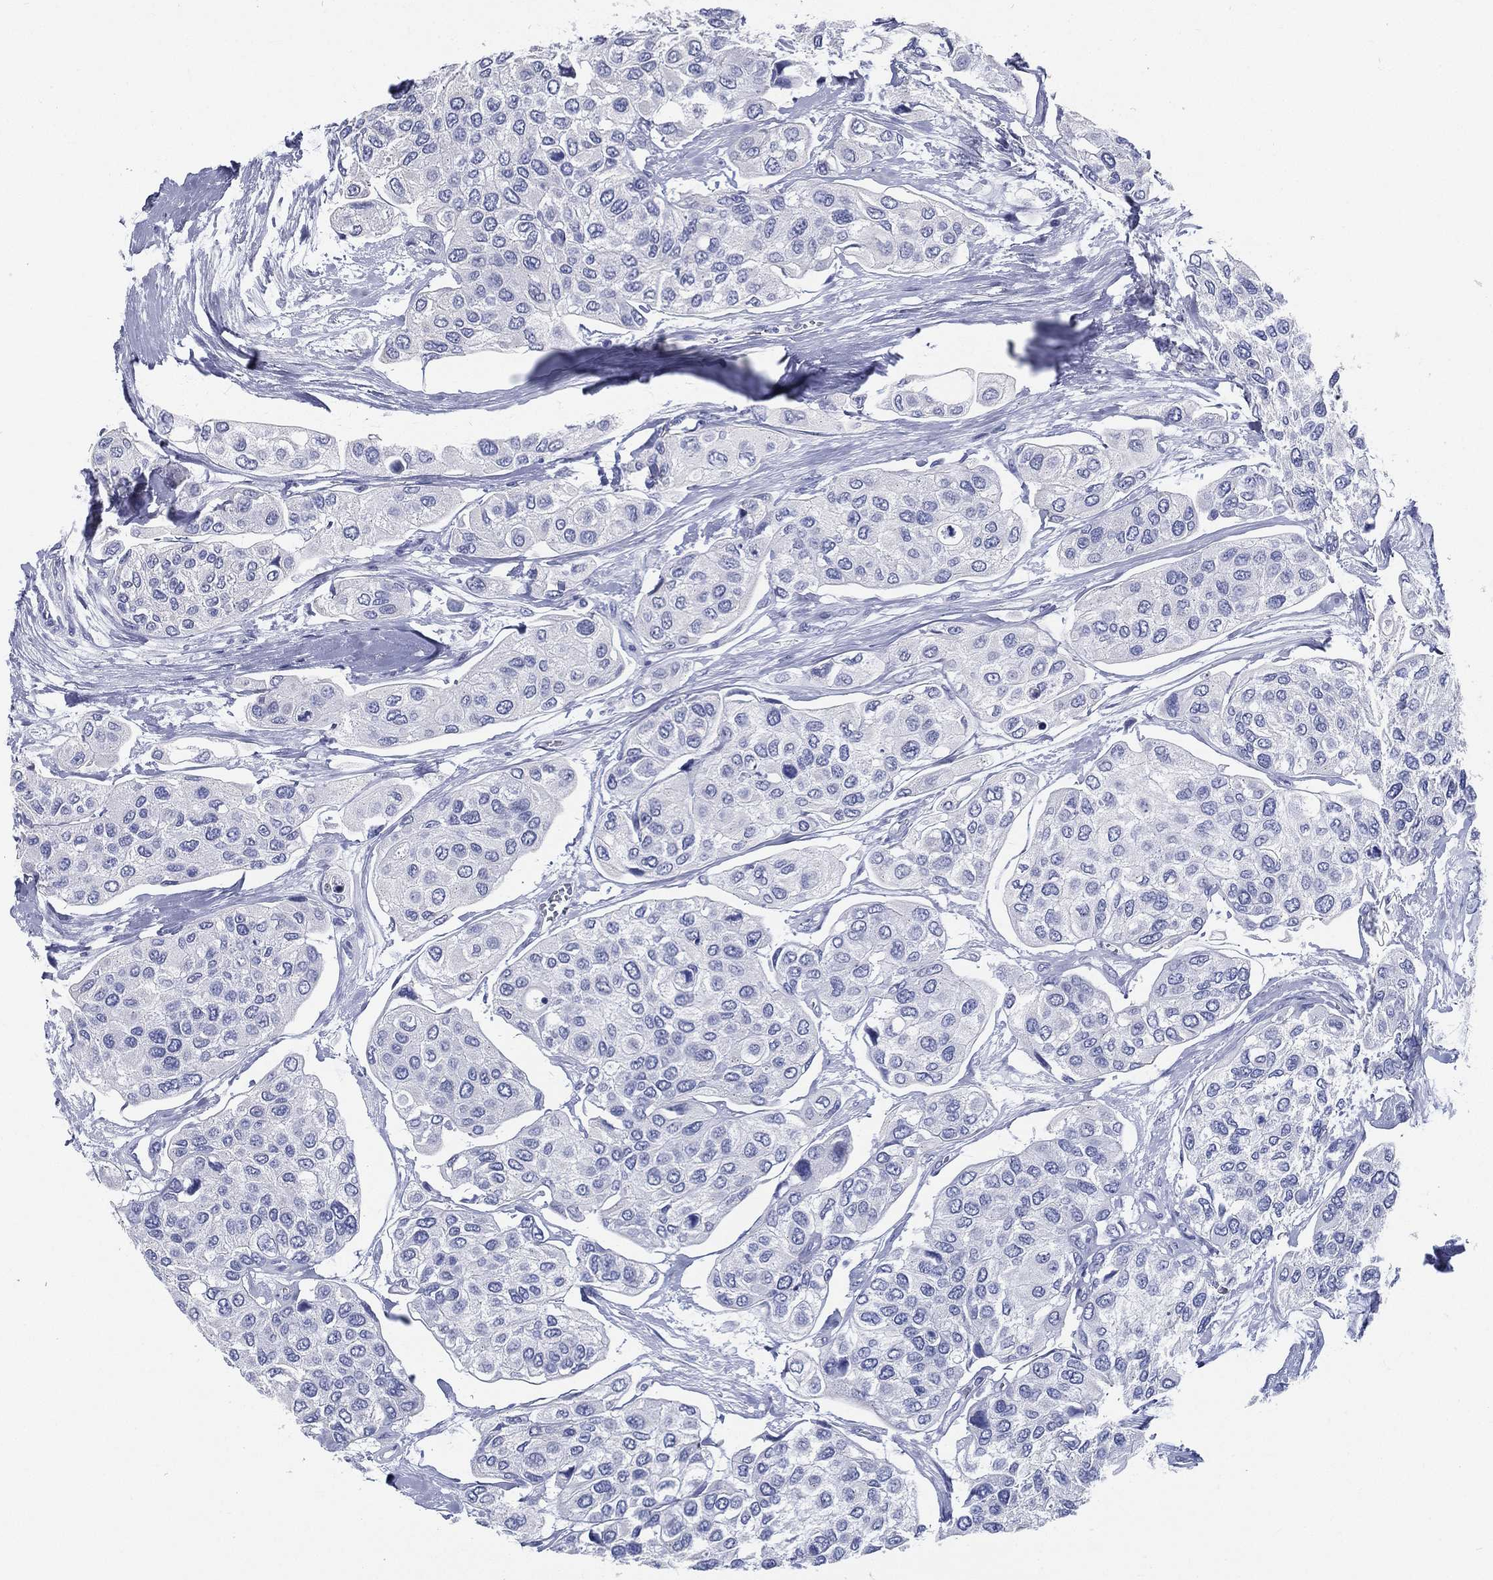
{"staining": {"intensity": "negative", "quantity": "none", "location": "none"}, "tissue": "urothelial cancer", "cell_type": "Tumor cells", "image_type": "cancer", "snomed": [{"axis": "morphology", "description": "Urothelial carcinoma, High grade"}, {"axis": "topography", "description": "Urinary bladder"}], "caption": "Immunohistochemistry (IHC) histopathology image of urothelial carcinoma (high-grade) stained for a protein (brown), which shows no expression in tumor cells. (Stains: DAB (3,3'-diaminobenzidine) immunohistochemistry with hematoxylin counter stain, Microscopy: brightfield microscopy at high magnification).", "gene": "RSPH4A", "patient": {"sex": "male", "age": 77}}